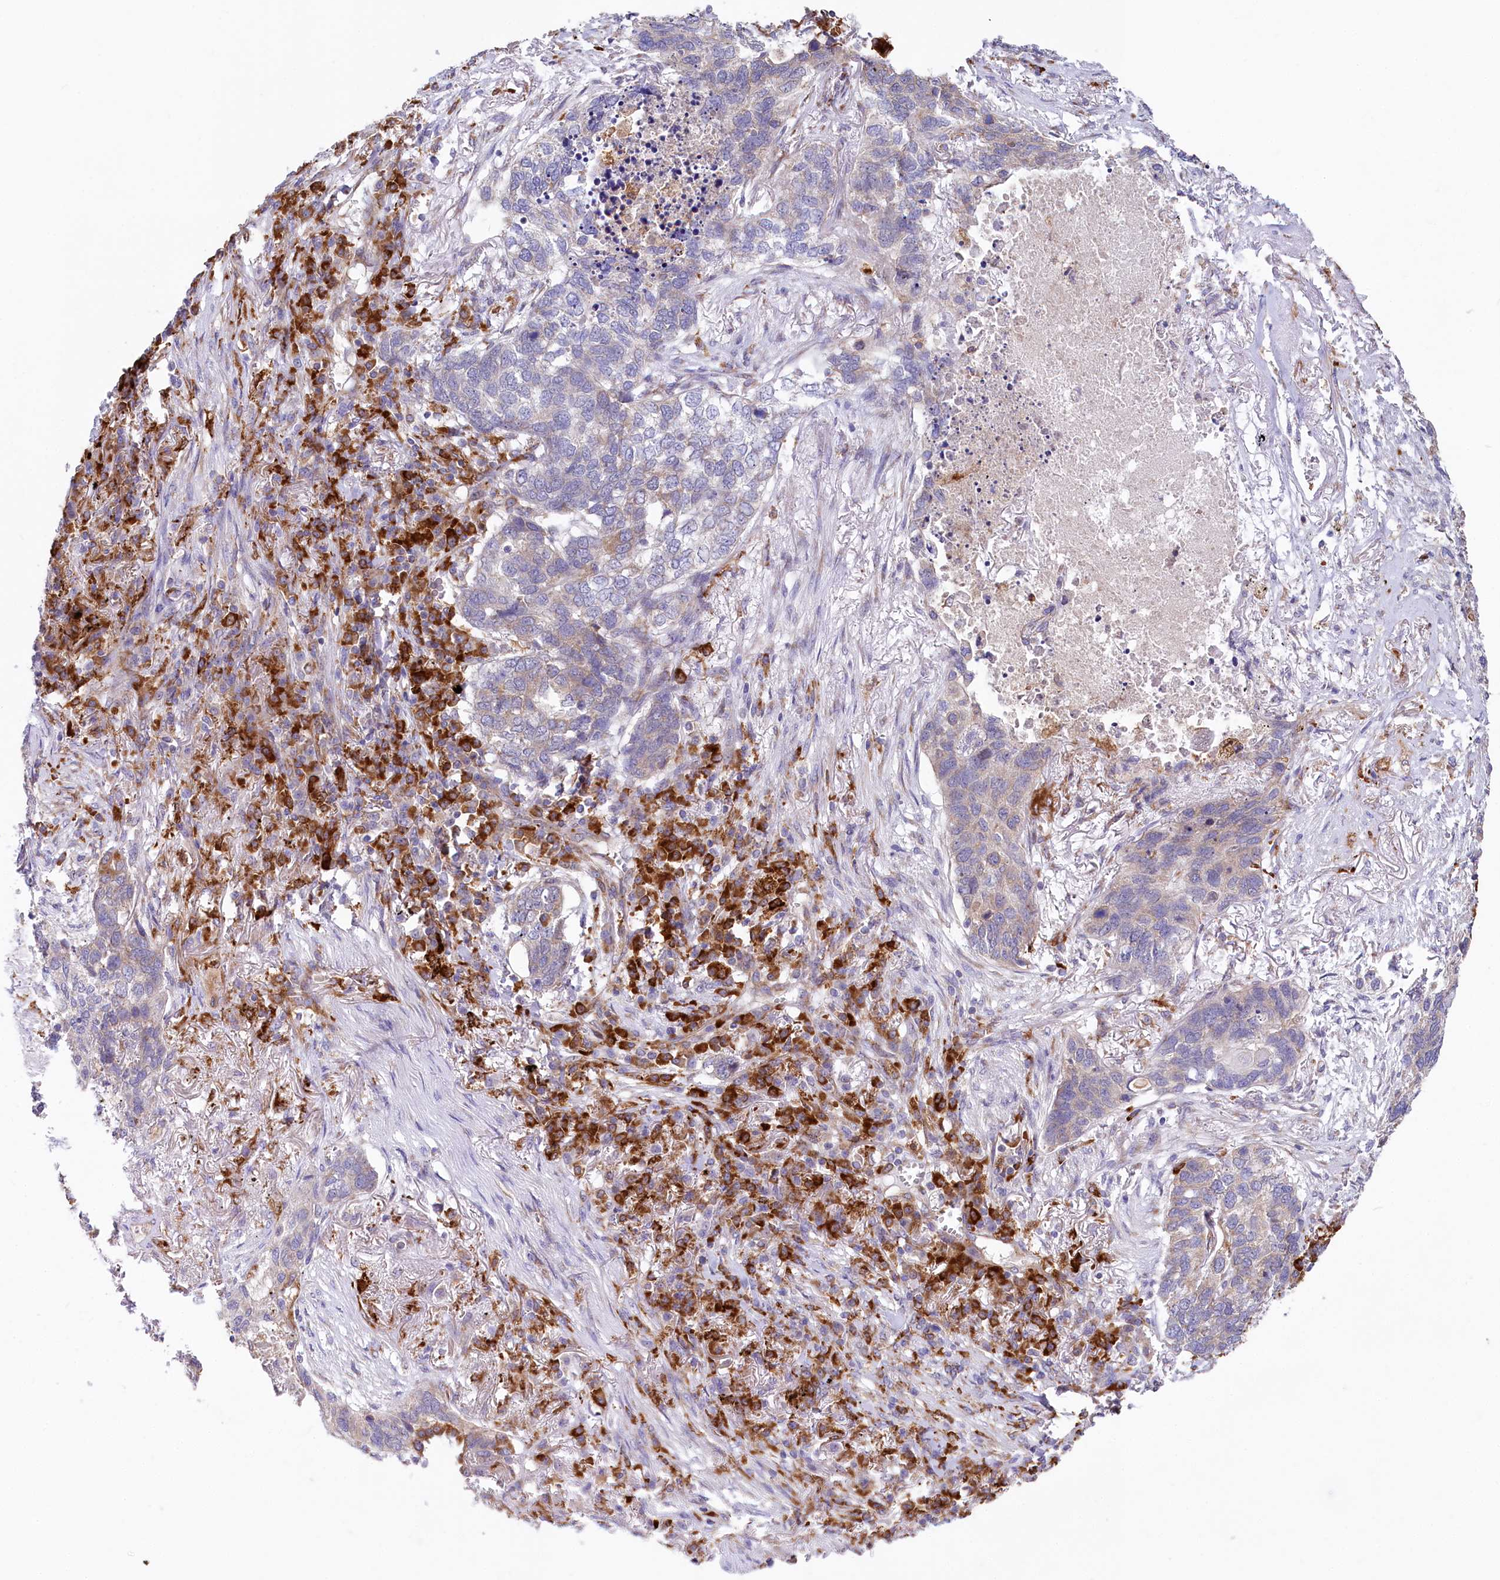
{"staining": {"intensity": "negative", "quantity": "none", "location": "none"}, "tissue": "lung cancer", "cell_type": "Tumor cells", "image_type": "cancer", "snomed": [{"axis": "morphology", "description": "Squamous cell carcinoma, NOS"}, {"axis": "topography", "description": "Lung"}], "caption": "This is an immunohistochemistry (IHC) histopathology image of lung cancer (squamous cell carcinoma). There is no expression in tumor cells.", "gene": "CHID1", "patient": {"sex": "female", "age": 63}}